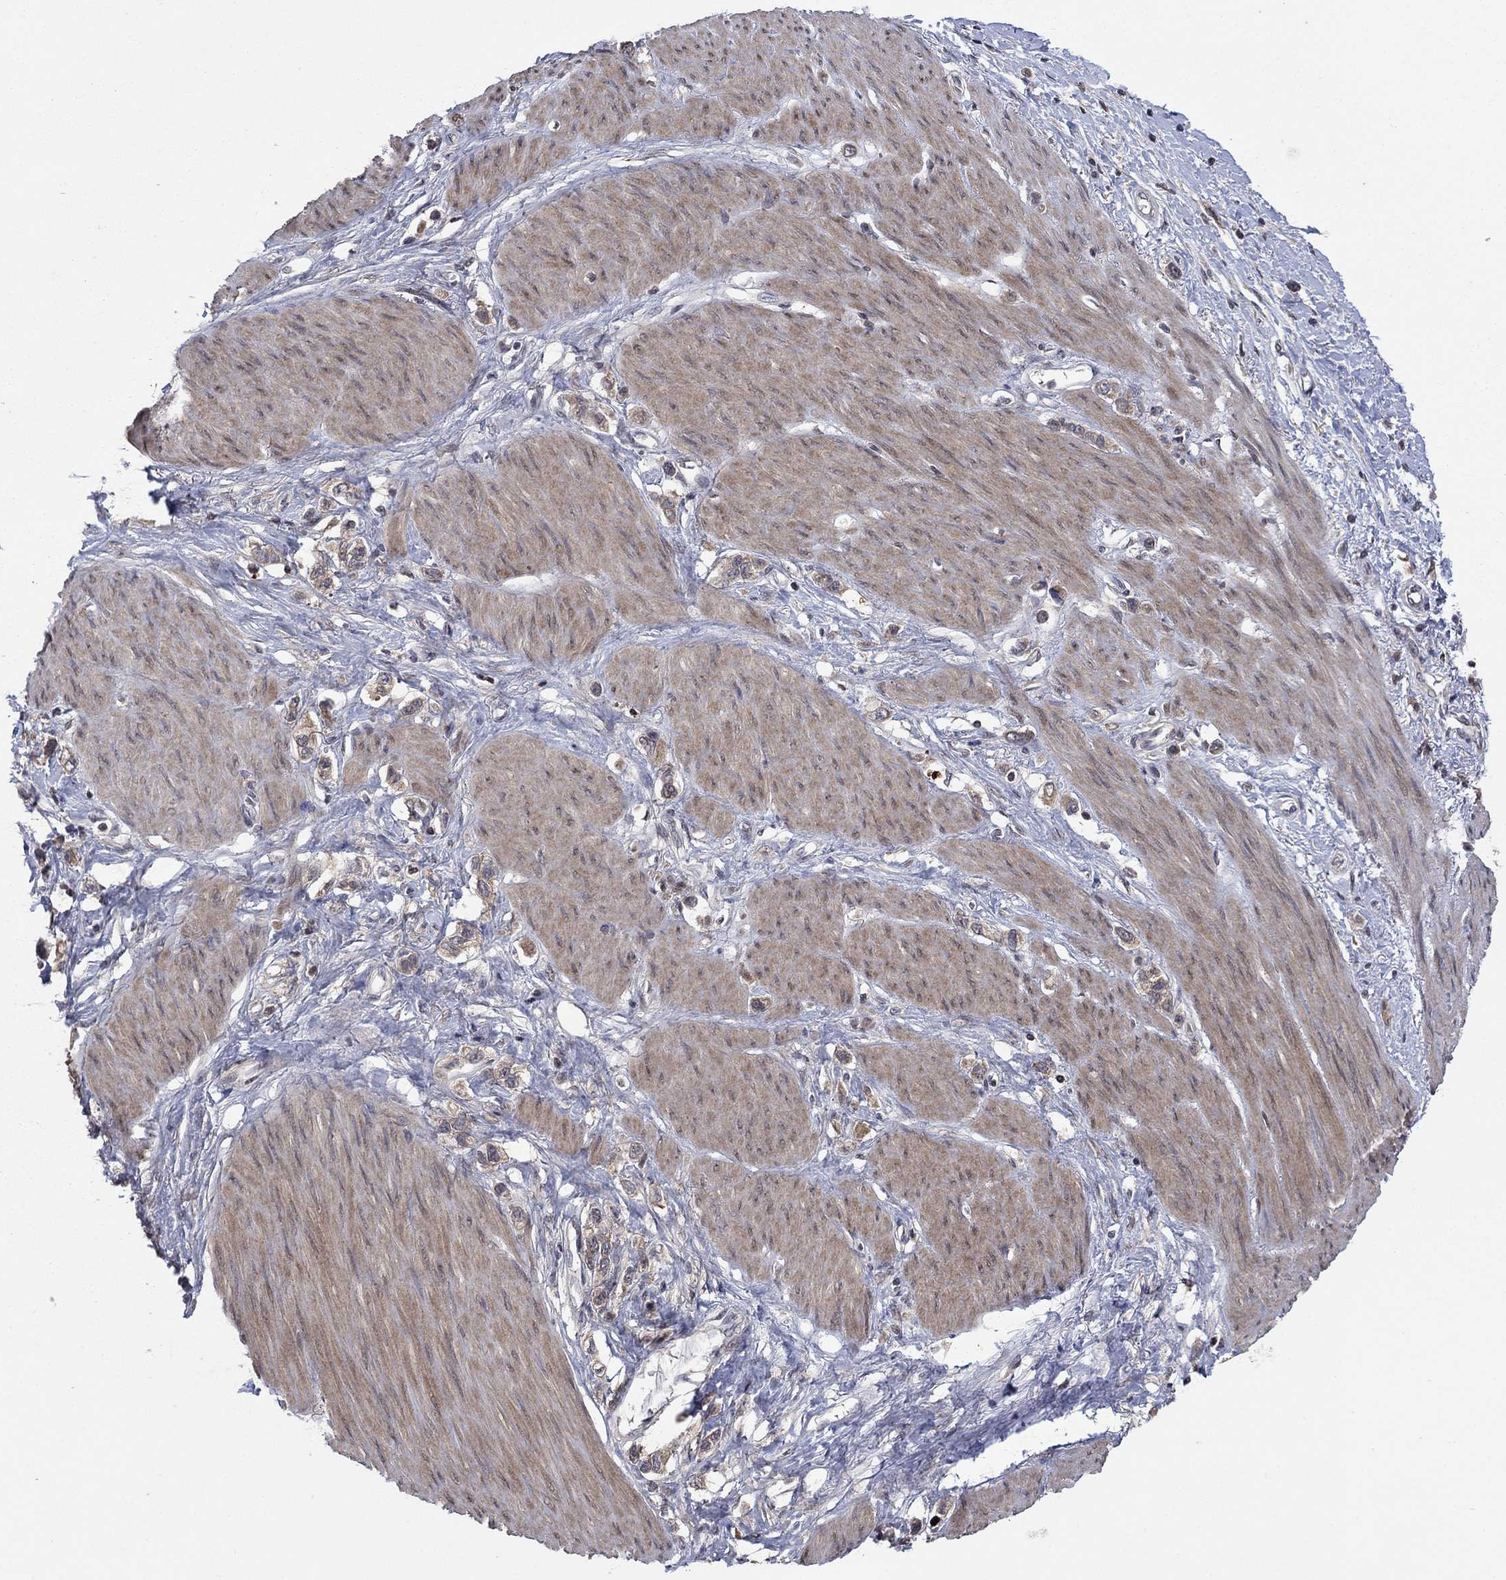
{"staining": {"intensity": "weak", "quantity": "25%-75%", "location": "cytoplasmic/membranous"}, "tissue": "stomach cancer", "cell_type": "Tumor cells", "image_type": "cancer", "snomed": [{"axis": "morphology", "description": "Normal tissue, NOS"}, {"axis": "morphology", "description": "Adenocarcinoma, NOS"}, {"axis": "morphology", "description": "Adenocarcinoma, High grade"}, {"axis": "topography", "description": "Stomach, upper"}, {"axis": "topography", "description": "Stomach"}], "caption": "Human high-grade adenocarcinoma (stomach) stained for a protein (brown) shows weak cytoplasmic/membranous positive expression in about 25%-75% of tumor cells.", "gene": "IAH1", "patient": {"sex": "female", "age": 65}}